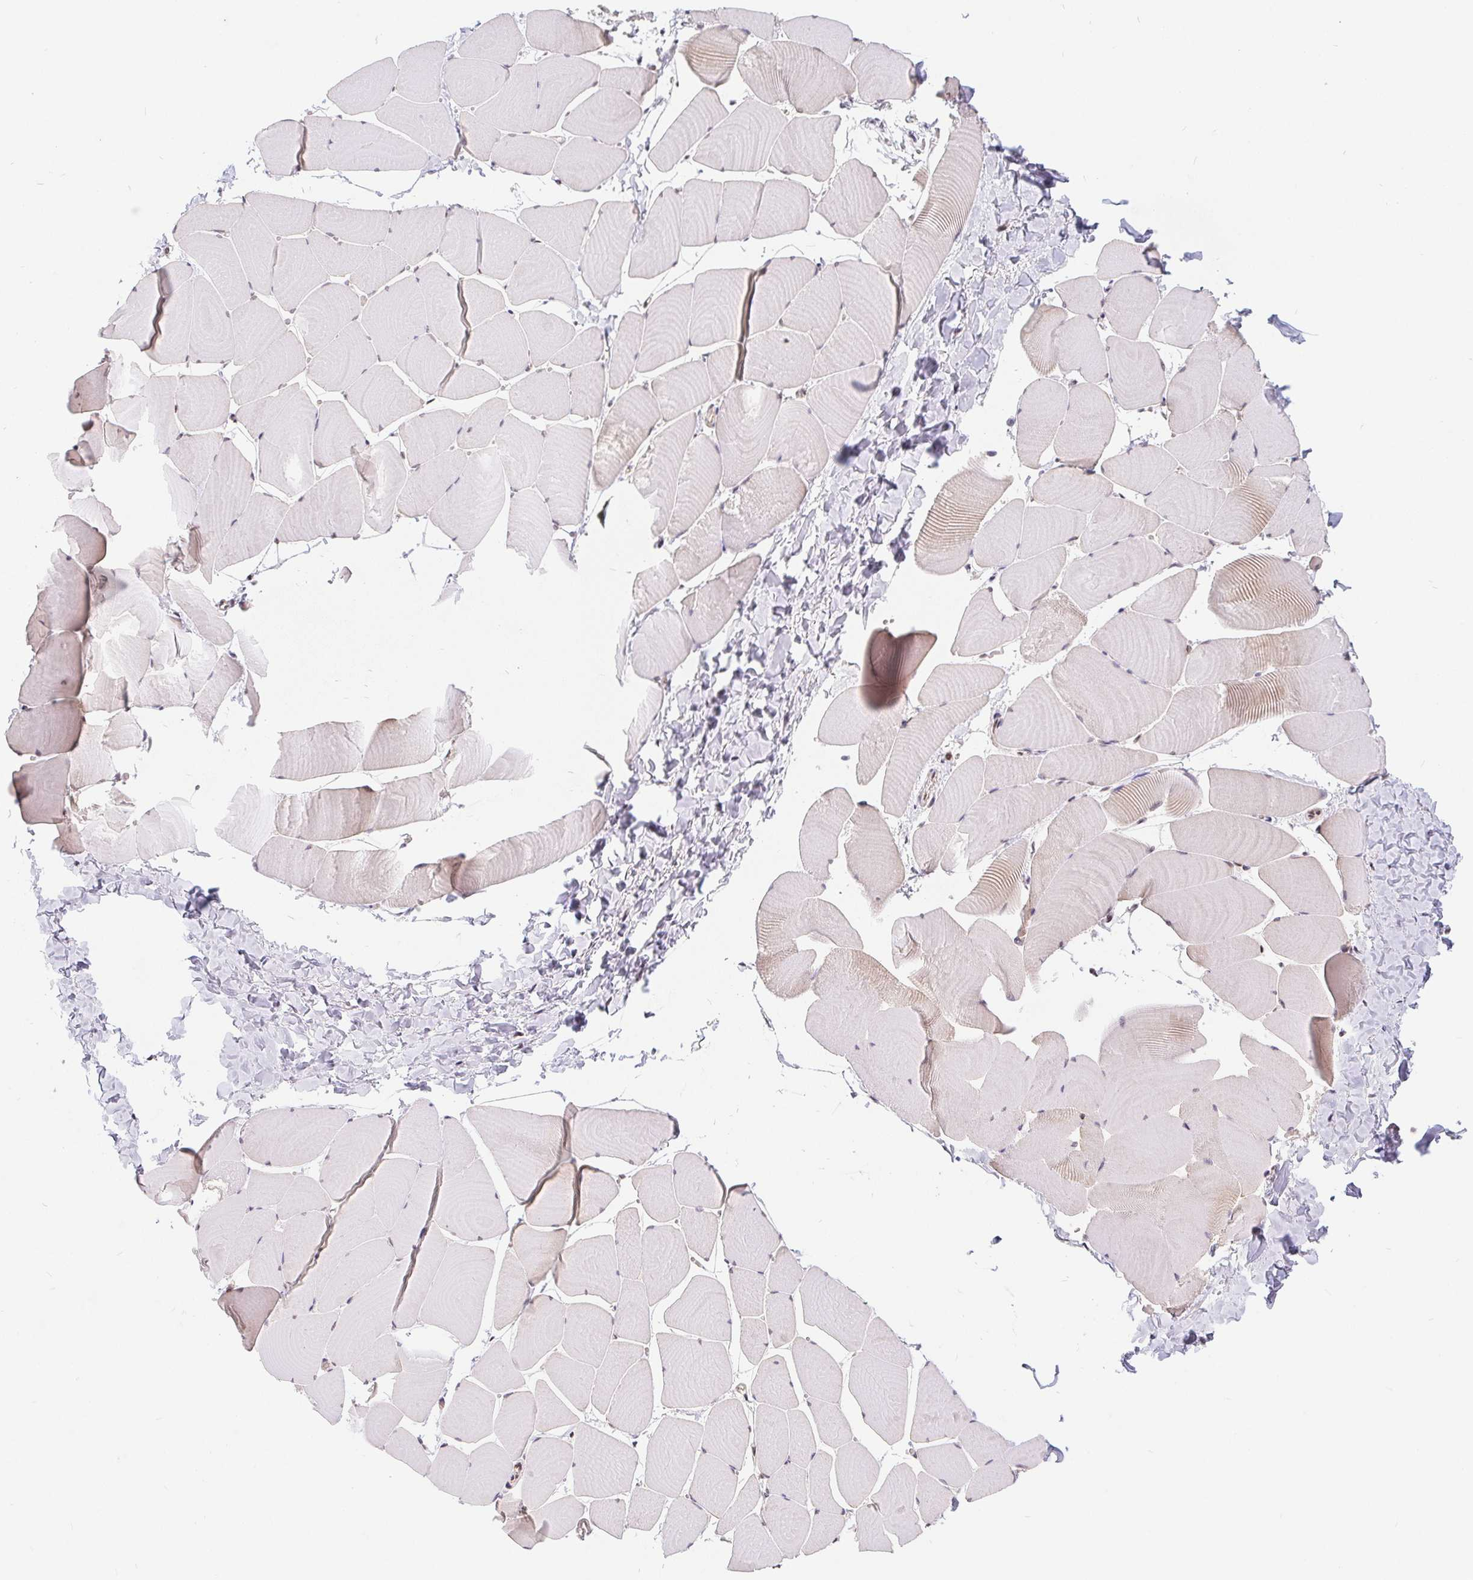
{"staining": {"intensity": "weak", "quantity": "<25%", "location": "nuclear"}, "tissue": "skeletal muscle", "cell_type": "Myocytes", "image_type": "normal", "snomed": [{"axis": "morphology", "description": "Normal tissue, NOS"}, {"axis": "topography", "description": "Skeletal muscle"}], "caption": "An IHC image of unremarkable skeletal muscle is shown. There is no staining in myocytes of skeletal muscle. (Brightfield microscopy of DAB (3,3'-diaminobenzidine) IHC at high magnification).", "gene": "POU2F1", "patient": {"sex": "male", "age": 25}}